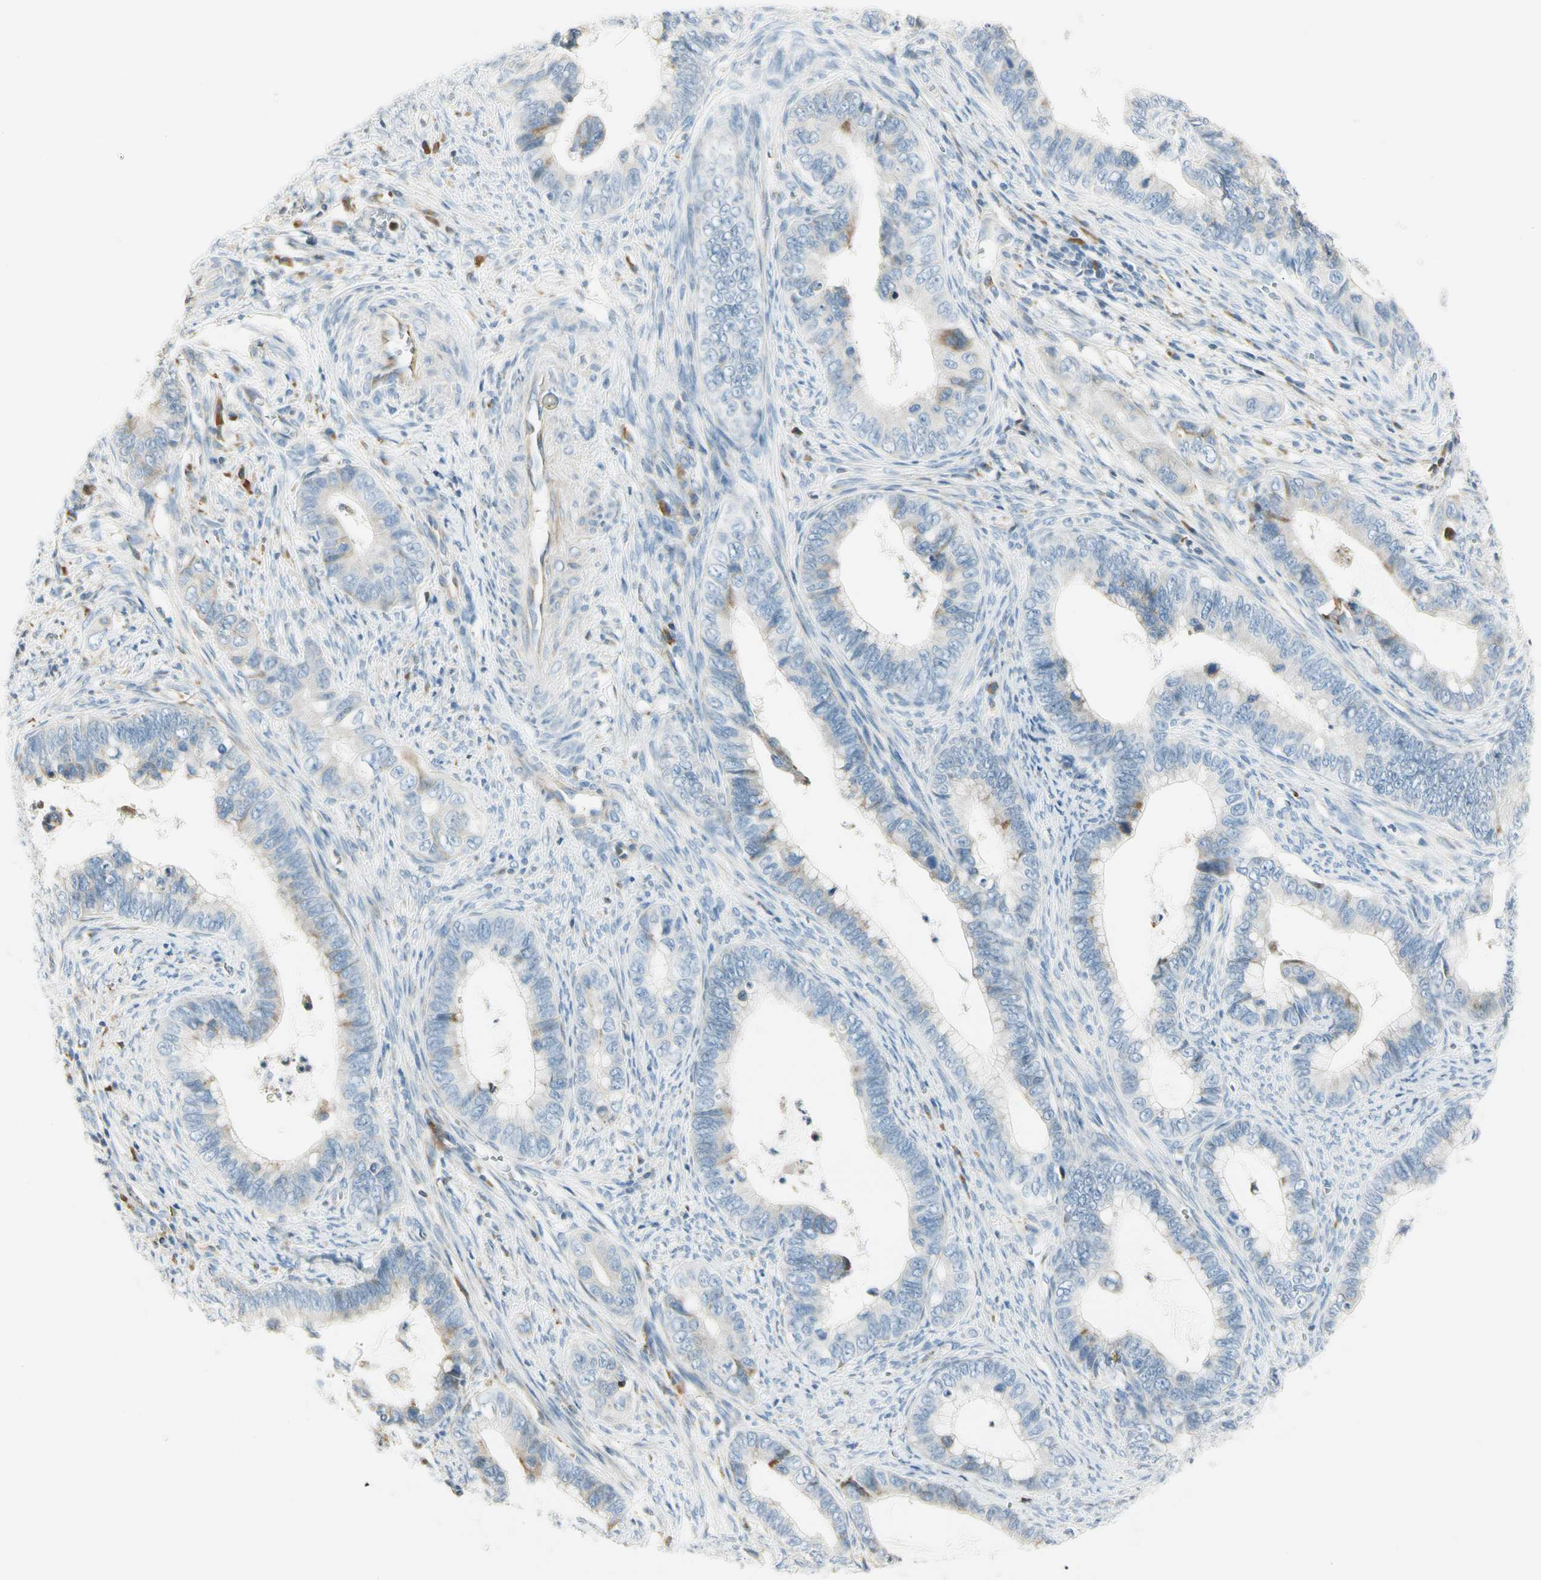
{"staining": {"intensity": "negative", "quantity": "none", "location": "none"}, "tissue": "cervical cancer", "cell_type": "Tumor cells", "image_type": "cancer", "snomed": [{"axis": "morphology", "description": "Adenocarcinoma, NOS"}, {"axis": "topography", "description": "Cervix"}], "caption": "An immunohistochemistry image of cervical cancer is shown. There is no staining in tumor cells of cervical cancer.", "gene": "TNFSF11", "patient": {"sex": "female", "age": 44}}